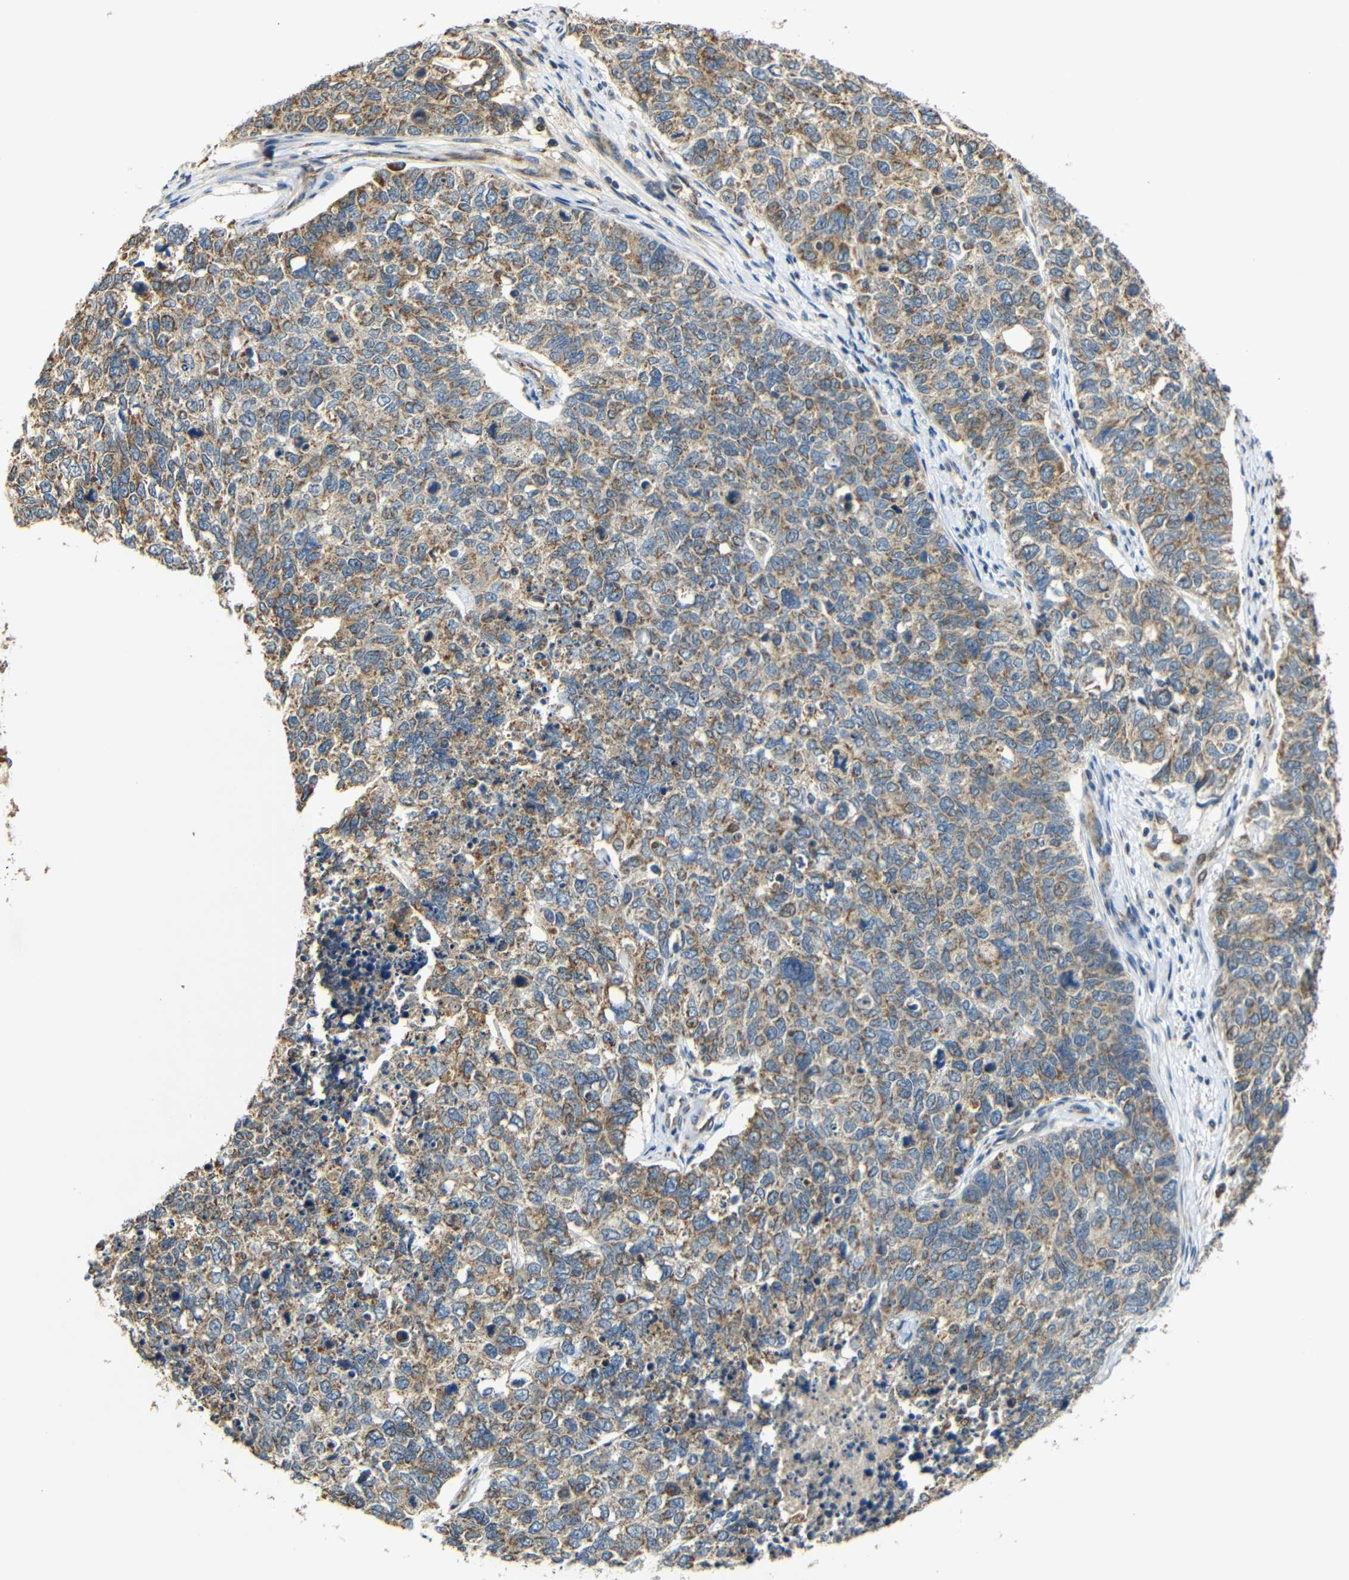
{"staining": {"intensity": "moderate", "quantity": ">75%", "location": "cytoplasmic/membranous"}, "tissue": "cervical cancer", "cell_type": "Tumor cells", "image_type": "cancer", "snomed": [{"axis": "morphology", "description": "Squamous cell carcinoma, NOS"}, {"axis": "topography", "description": "Cervix"}], "caption": "The immunohistochemical stain shows moderate cytoplasmic/membranous expression in tumor cells of cervical cancer (squamous cell carcinoma) tissue.", "gene": "KAZALD1", "patient": {"sex": "female", "age": 63}}